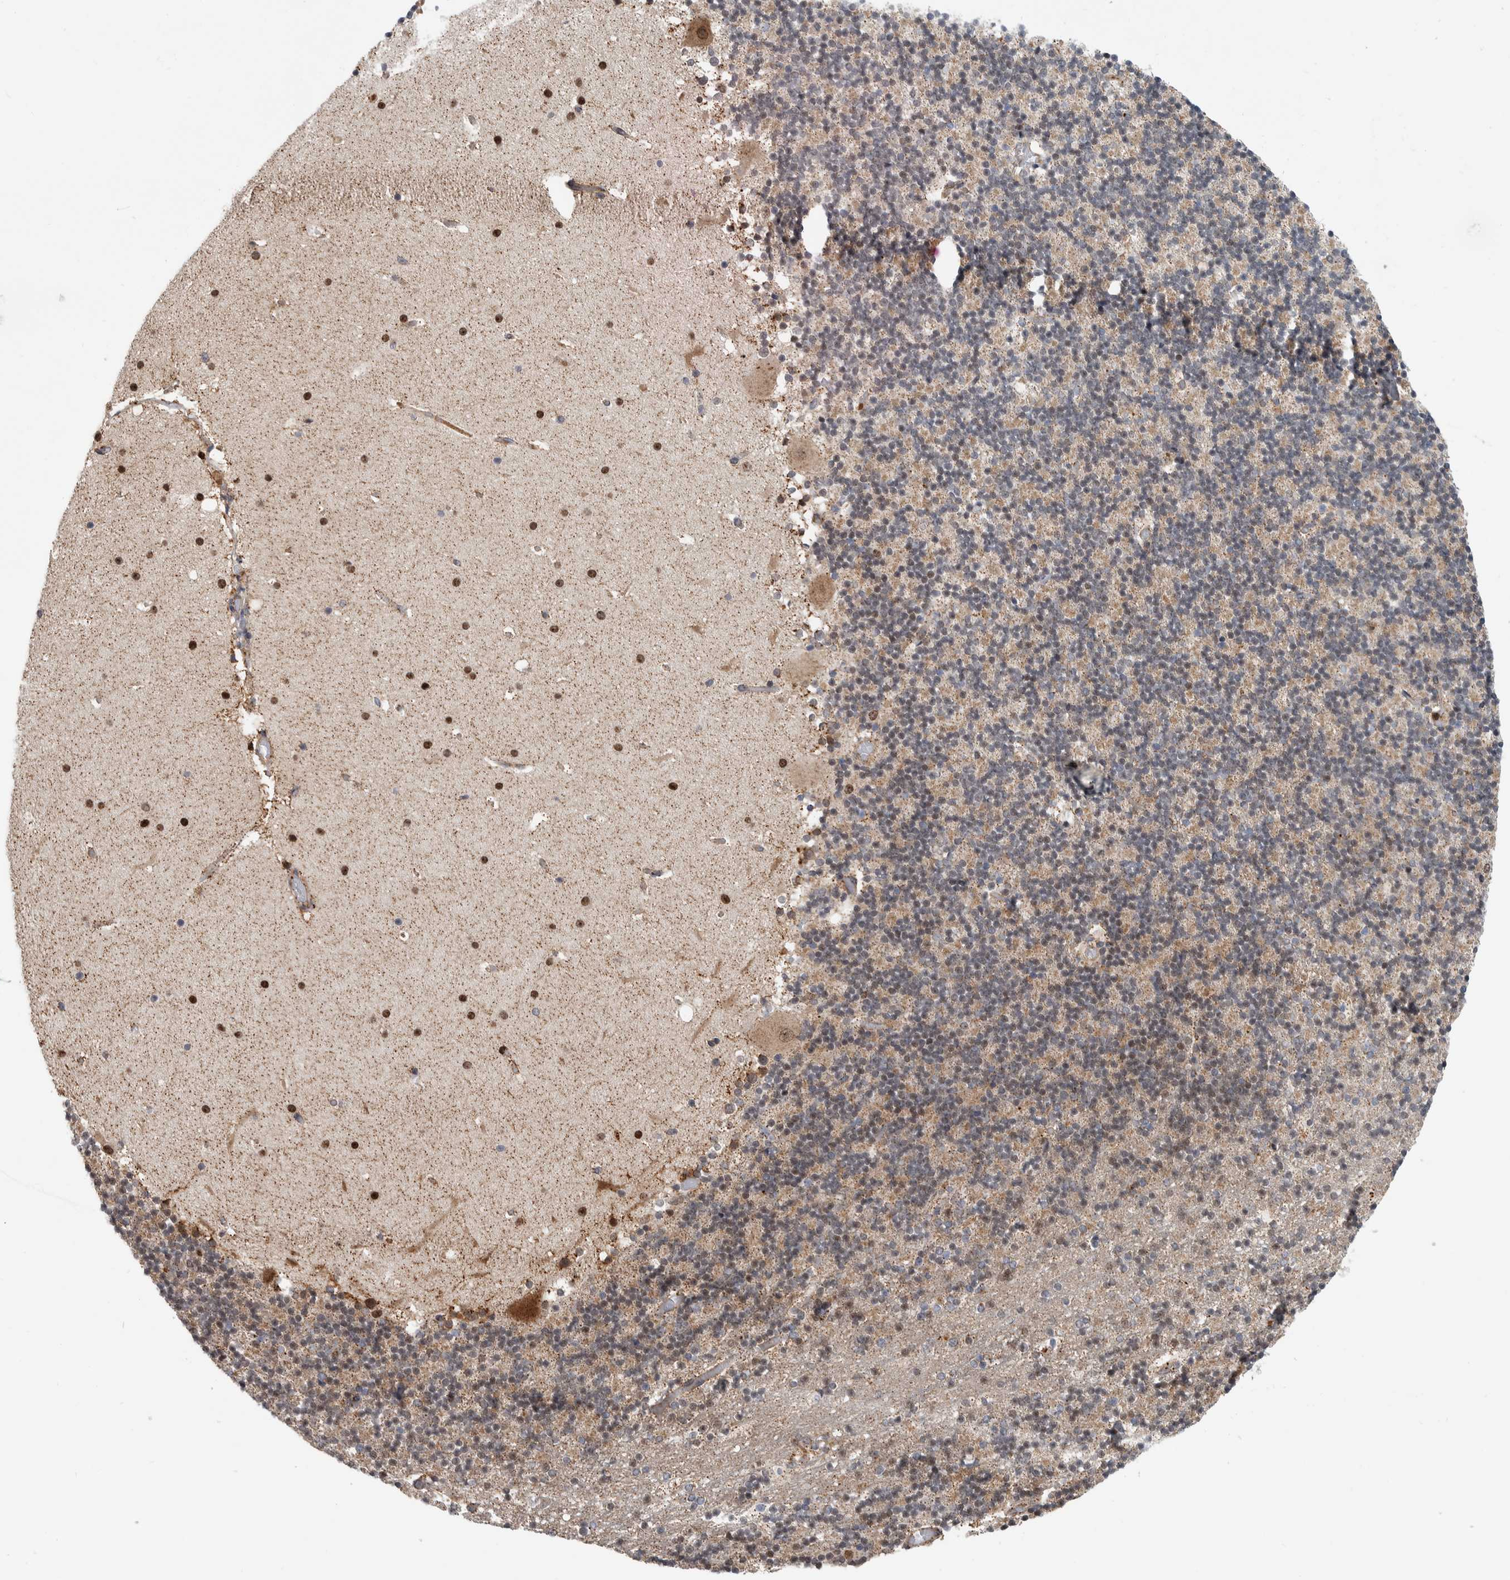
{"staining": {"intensity": "weak", "quantity": ">75%", "location": "cytoplasmic/membranous"}, "tissue": "cerebellum", "cell_type": "Cells in granular layer", "image_type": "normal", "snomed": [{"axis": "morphology", "description": "Normal tissue, NOS"}, {"axis": "topography", "description": "Cerebellum"}], "caption": "A high-resolution histopathology image shows immunohistochemistry (IHC) staining of benign cerebellum, which exhibits weak cytoplasmic/membranous expression in about >75% of cells in granular layer.", "gene": "MSL1", "patient": {"sex": "male", "age": 57}}